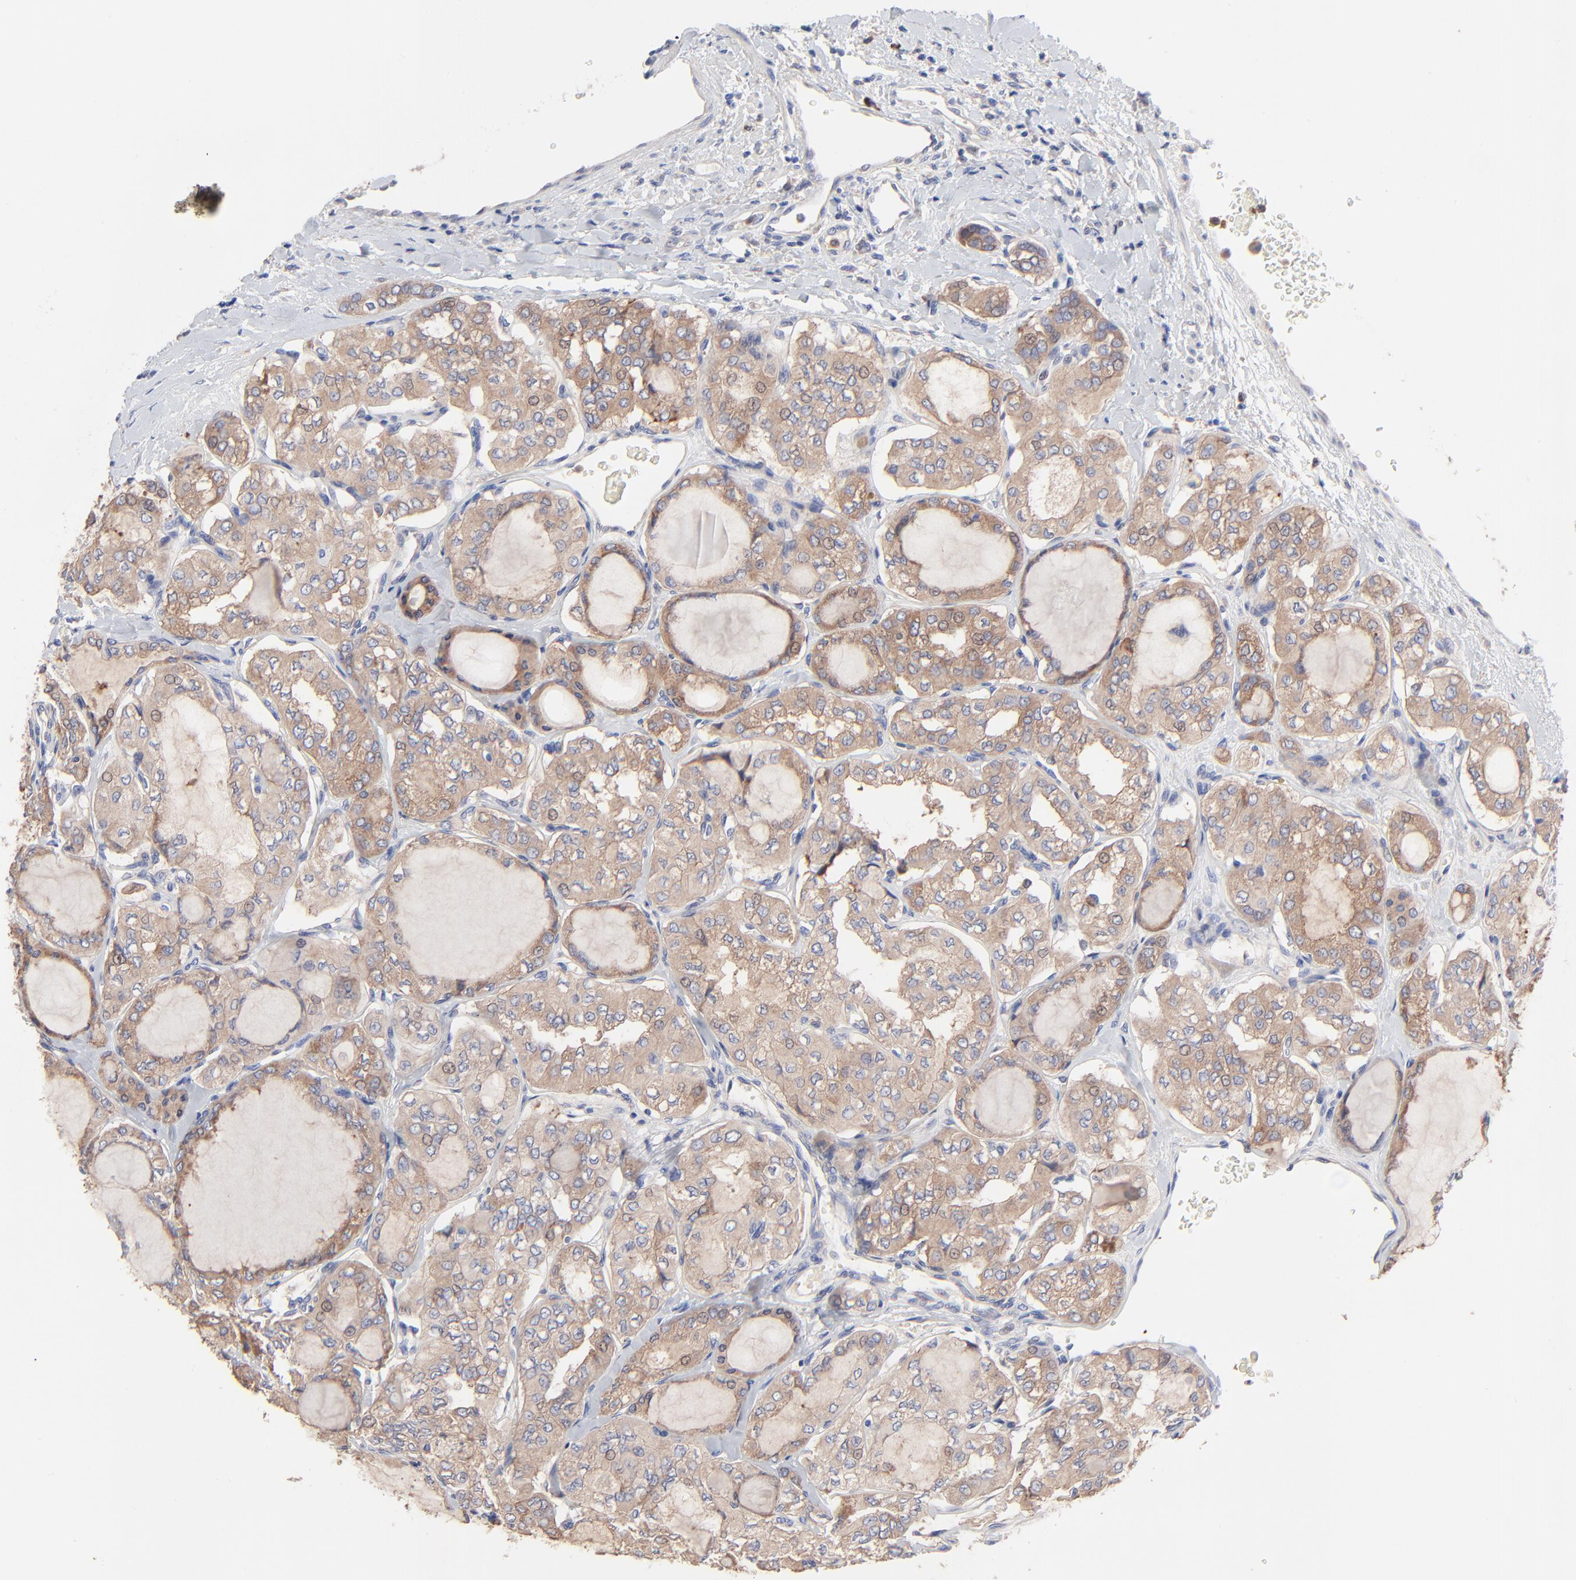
{"staining": {"intensity": "moderate", "quantity": ">75%", "location": "cytoplasmic/membranous"}, "tissue": "thyroid cancer", "cell_type": "Tumor cells", "image_type": "cancer", "snomed": [{"axis": "morphology", "description": "Papillary adenocarcinoma, NOS"}, {"axis": "topography", "description": "Thyroid gland"}], "caption": "This image reveals immunohistochemistry (IHC) staining of thyroid cancer (papillary adenocarcinoma), with medium moderate cytoplasmic/membranous expression in approximately >75% of tumor cells.", "gene": "PPFIBP2", "patient": {"sex": "male", "age": 20}}